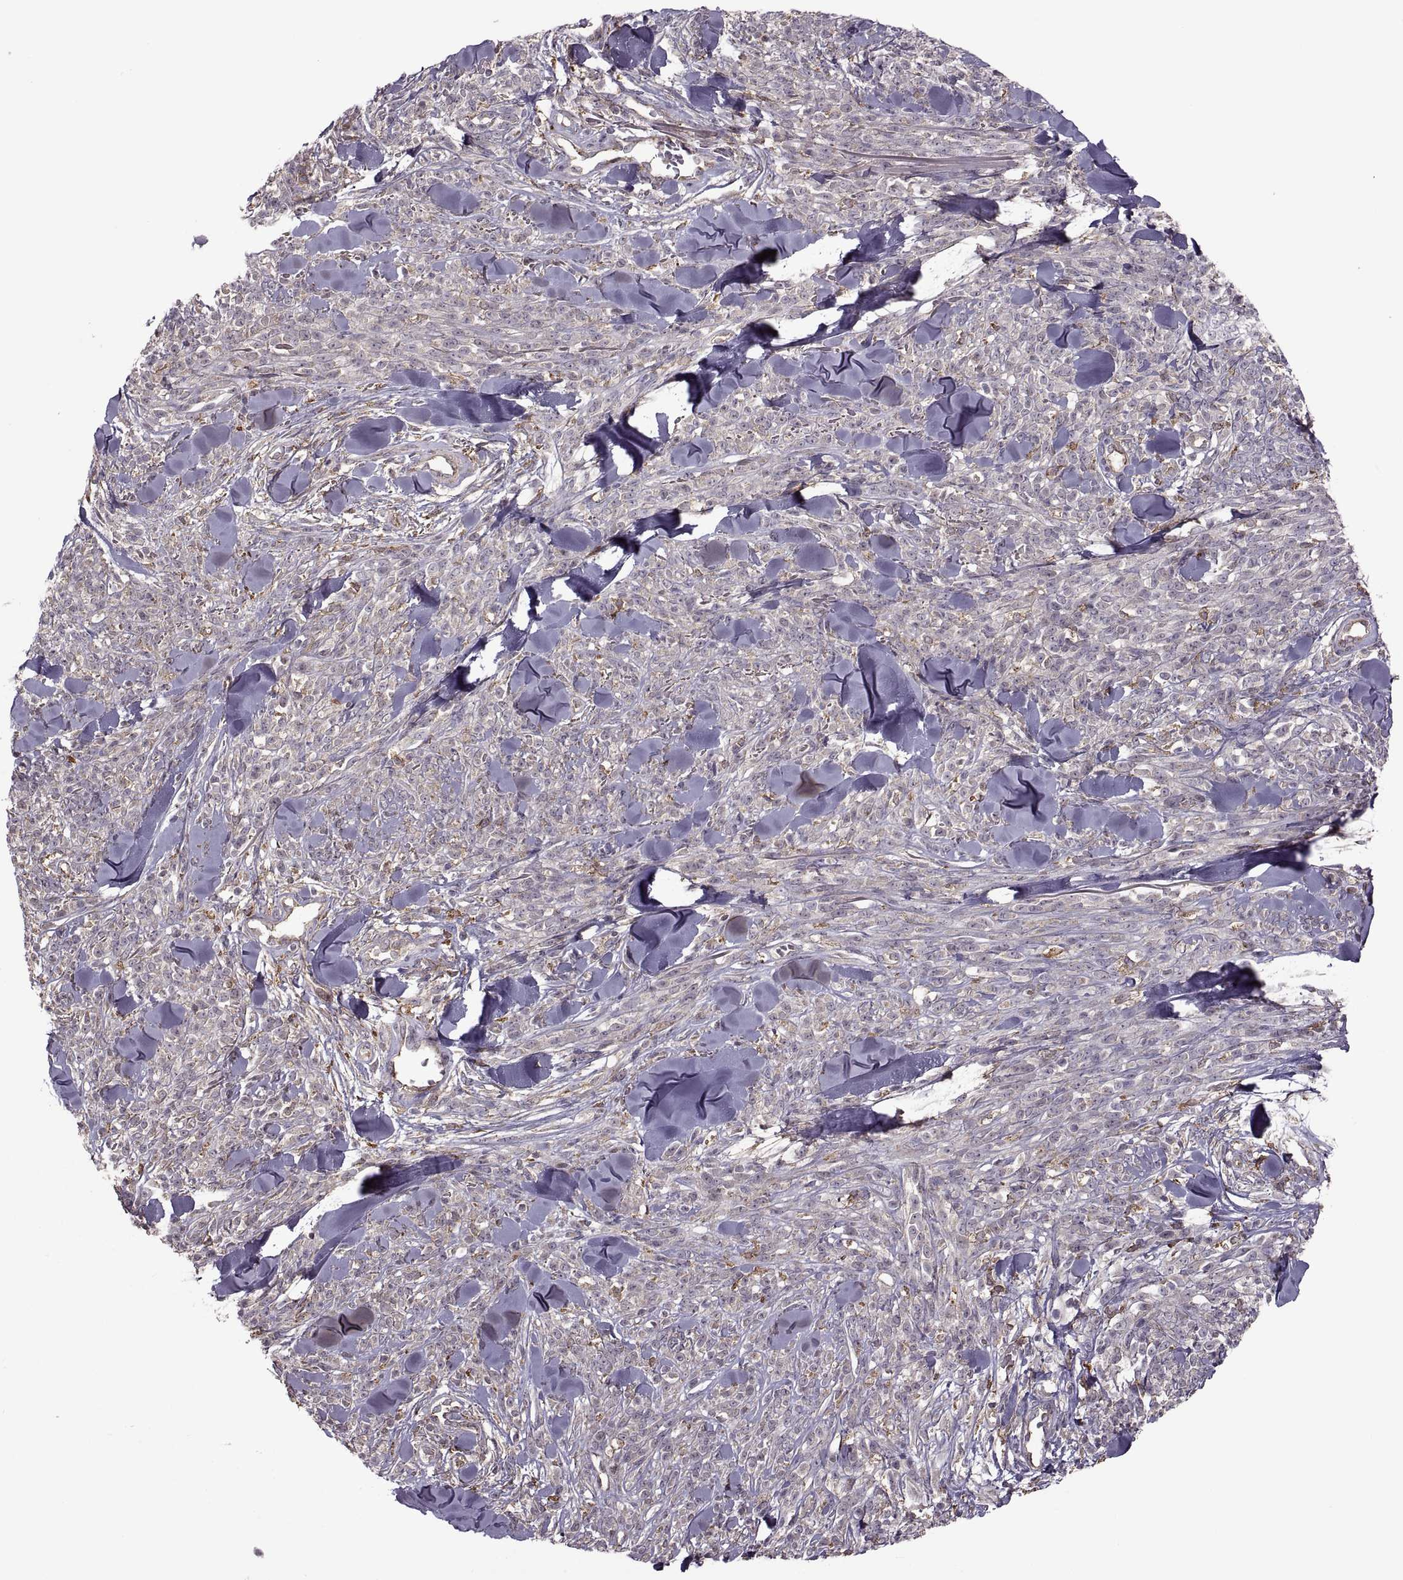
{"staining": {"intensity": "negative", "quantity": "none", "location": "none"}, "tissue": "melanoma", "cell_type": "Tumor cells", "image_type": "cancer", "snomed": [{"axis": "morphology", "description": "Malignant melanoma, NOS"}, {"axis": "topography", "description": "Skin"}, {"axis": "topography", "description": "Skin of trunk"}], "caption": "Tumor cells are negative for brown protein staining in melanoma.", "gene": "PIERCE1", "patient": {"sex": "male", "age": 74}}